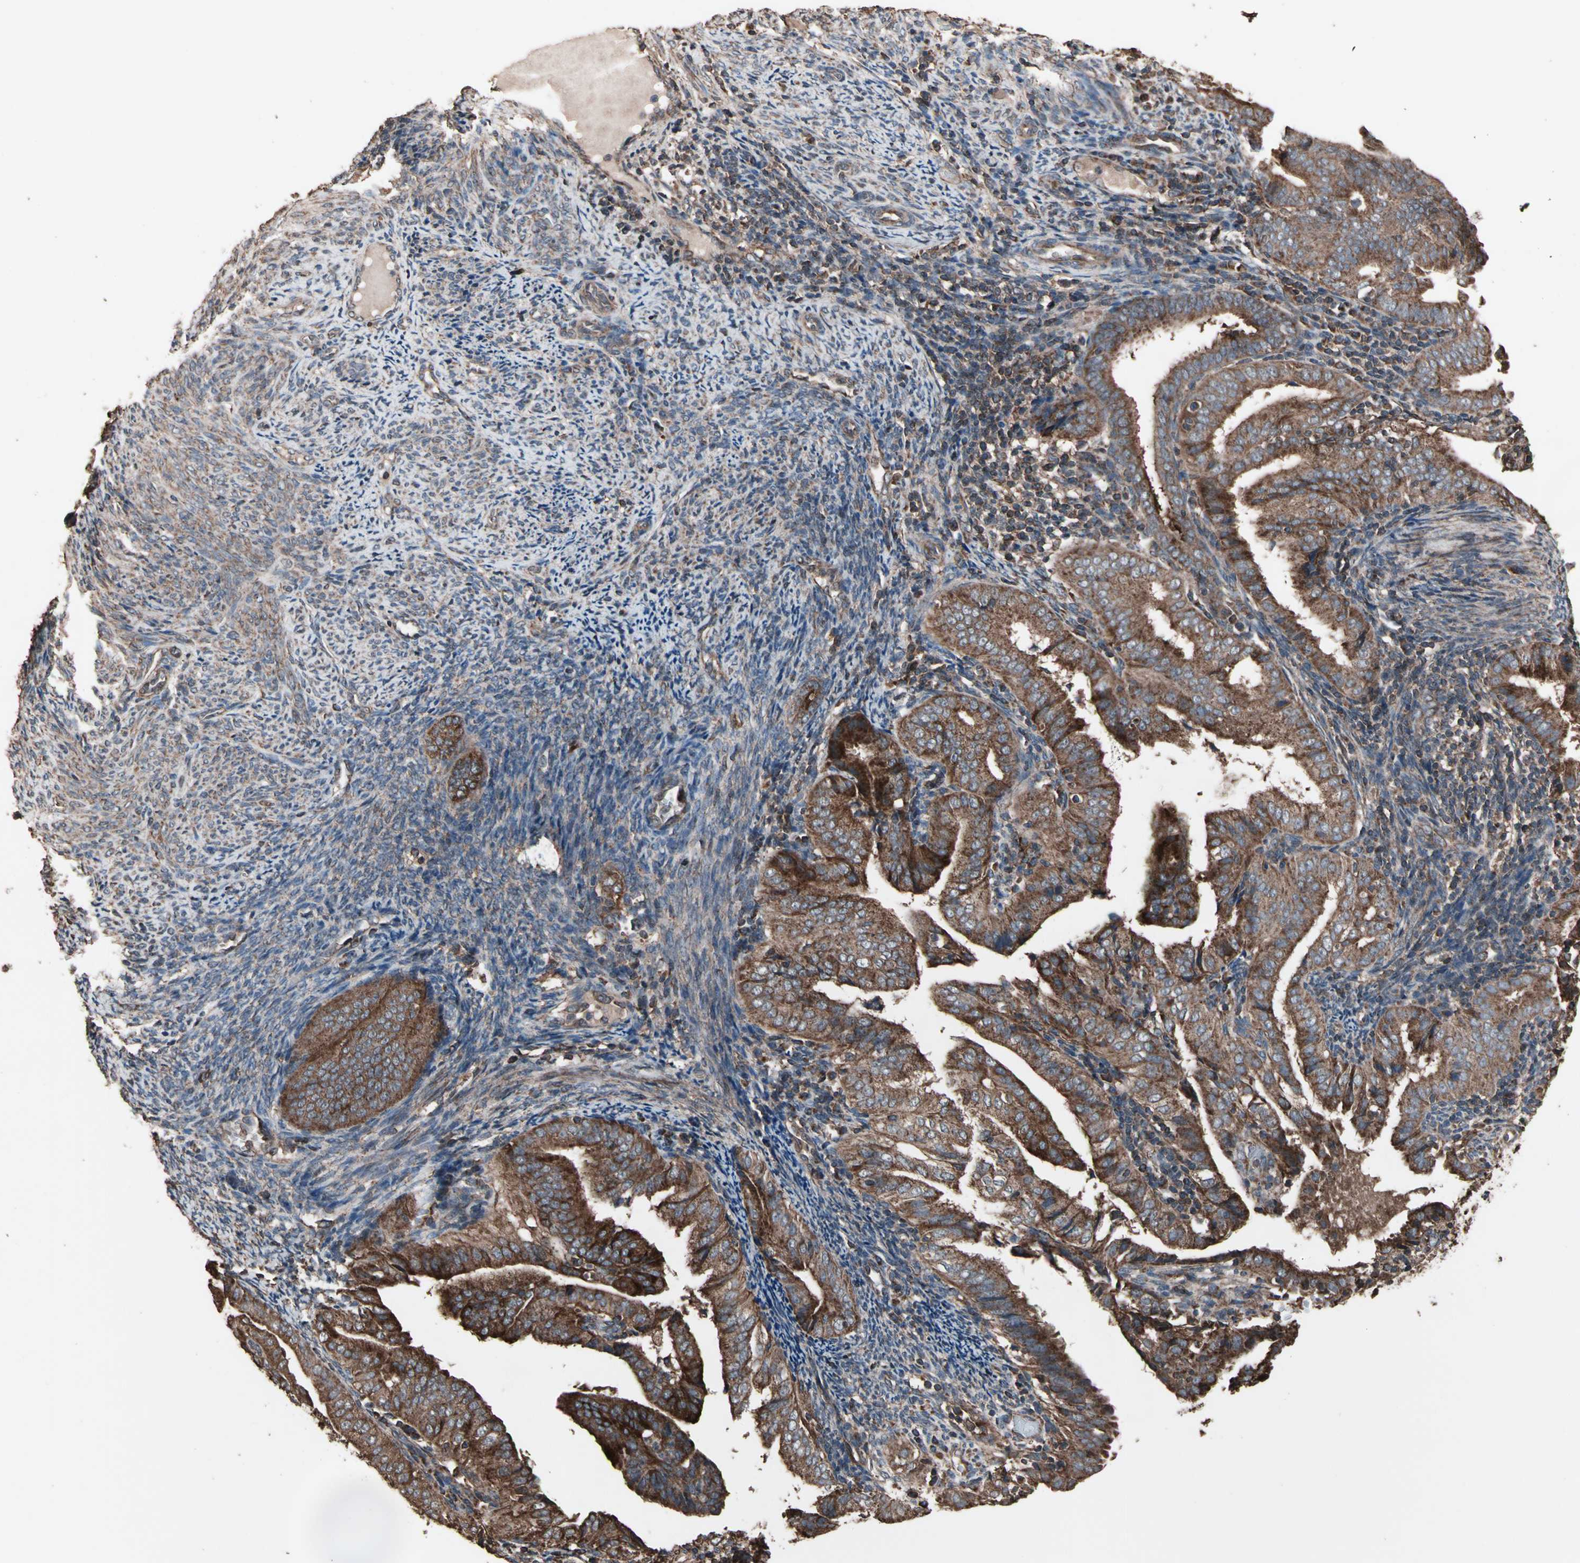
{"staining": {"intensity": "strong", "quantity": ">75%", "location": "cytoplasmic/membranous"}, "tissue": "endometrial cancer", "cell_type": "Tumor cells", "image_type": "cancer", "snomed": [{"axis": "morphology", "description": "Adenocarcinoma, NOS"}, {"axis": "topography", "description": "Endometrium"}], "caption": "Immunohistochemistry micrograph of human endometrial cancer stained for a protein (brown), which displays high levels of strong cytoplasmic/membranous expression in about >75% of tumor cells.", "gene": "MRPL2", "patient": {"sex": "female", "age": 58}}